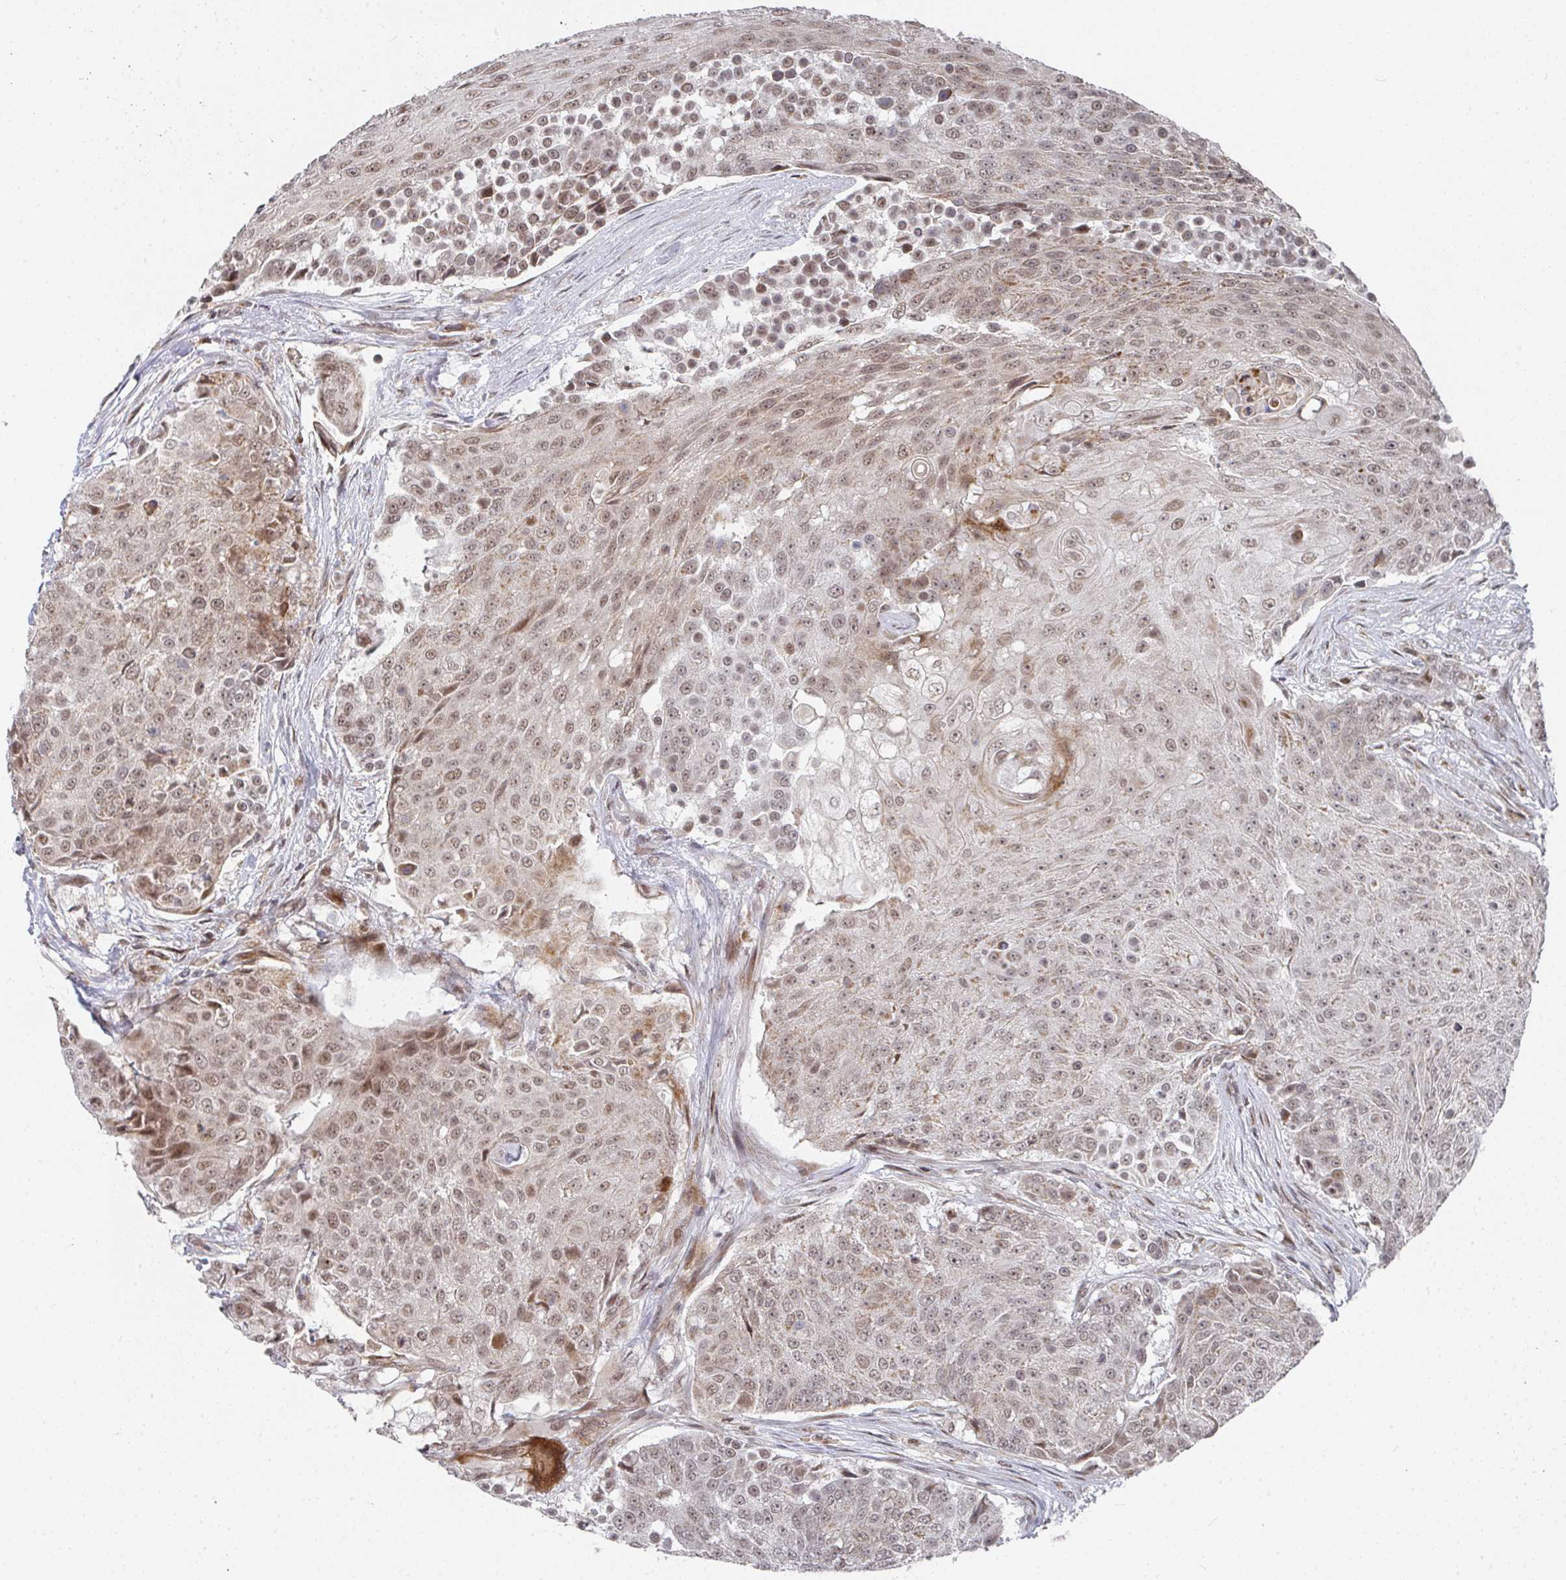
{"staining": {"intensity": "weak", "quantity": ">75%", "location": "cytoplasmic/membranous,nuclear"}, "tissue": "urothelial cancer", "cell_type": "Tumor cells", "image_type": "cancer", "snomed": [{"axis": "morphology", "description": "Urothelial carcinoma, High grade"}, {"axis": "topography", "description": "Urinary bladder"}], "caption": "Tumor cells exhibit weak cytoplasmic/membranous and nuclear positivity in about >75% of cells in urothelial cancer. Nuclei are stained in blue.", "gene": "RBBP5", "patient": {"sex": "female", "age": 63}}